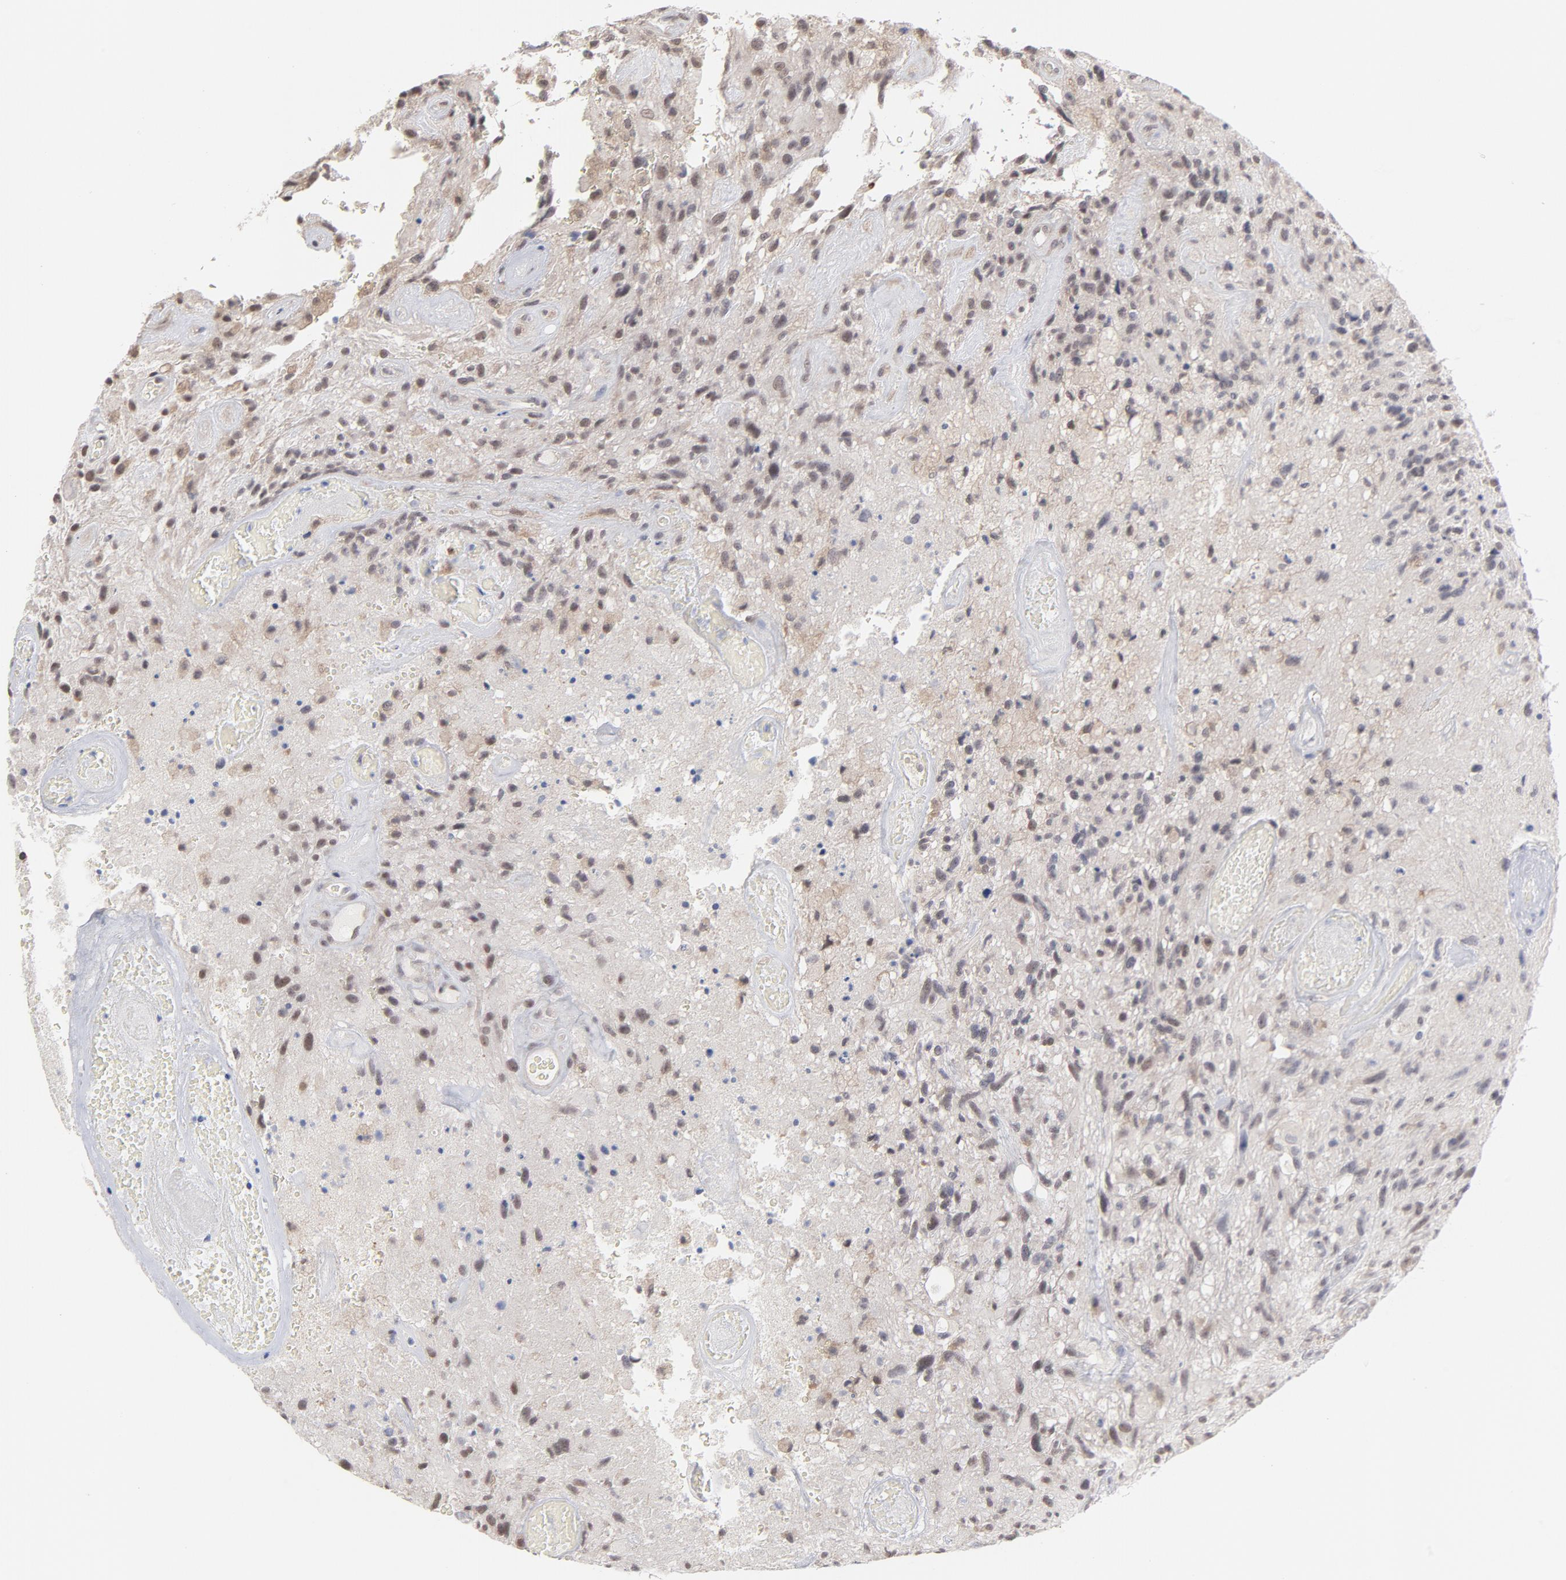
{"staining": {"intensity": "weak", "quantity": "<25%", "location": "nuclear"}, "tissue": "glioma", "cell_type": "Tumor cells", "image_type": "cancer", "snomed": [{"axis": "morphology", "description": "Normal tissue, NOS"}, {"axis": "morphology", "description": "Glioma, malignant, High grade"}, {"axis": "topography", "description": "Cerebral cortex"}], "caption": "Tumor cells show no significant positivity in glioma.", "gene": "OAS1", "patient": {"sex": "male", "age": 75}}